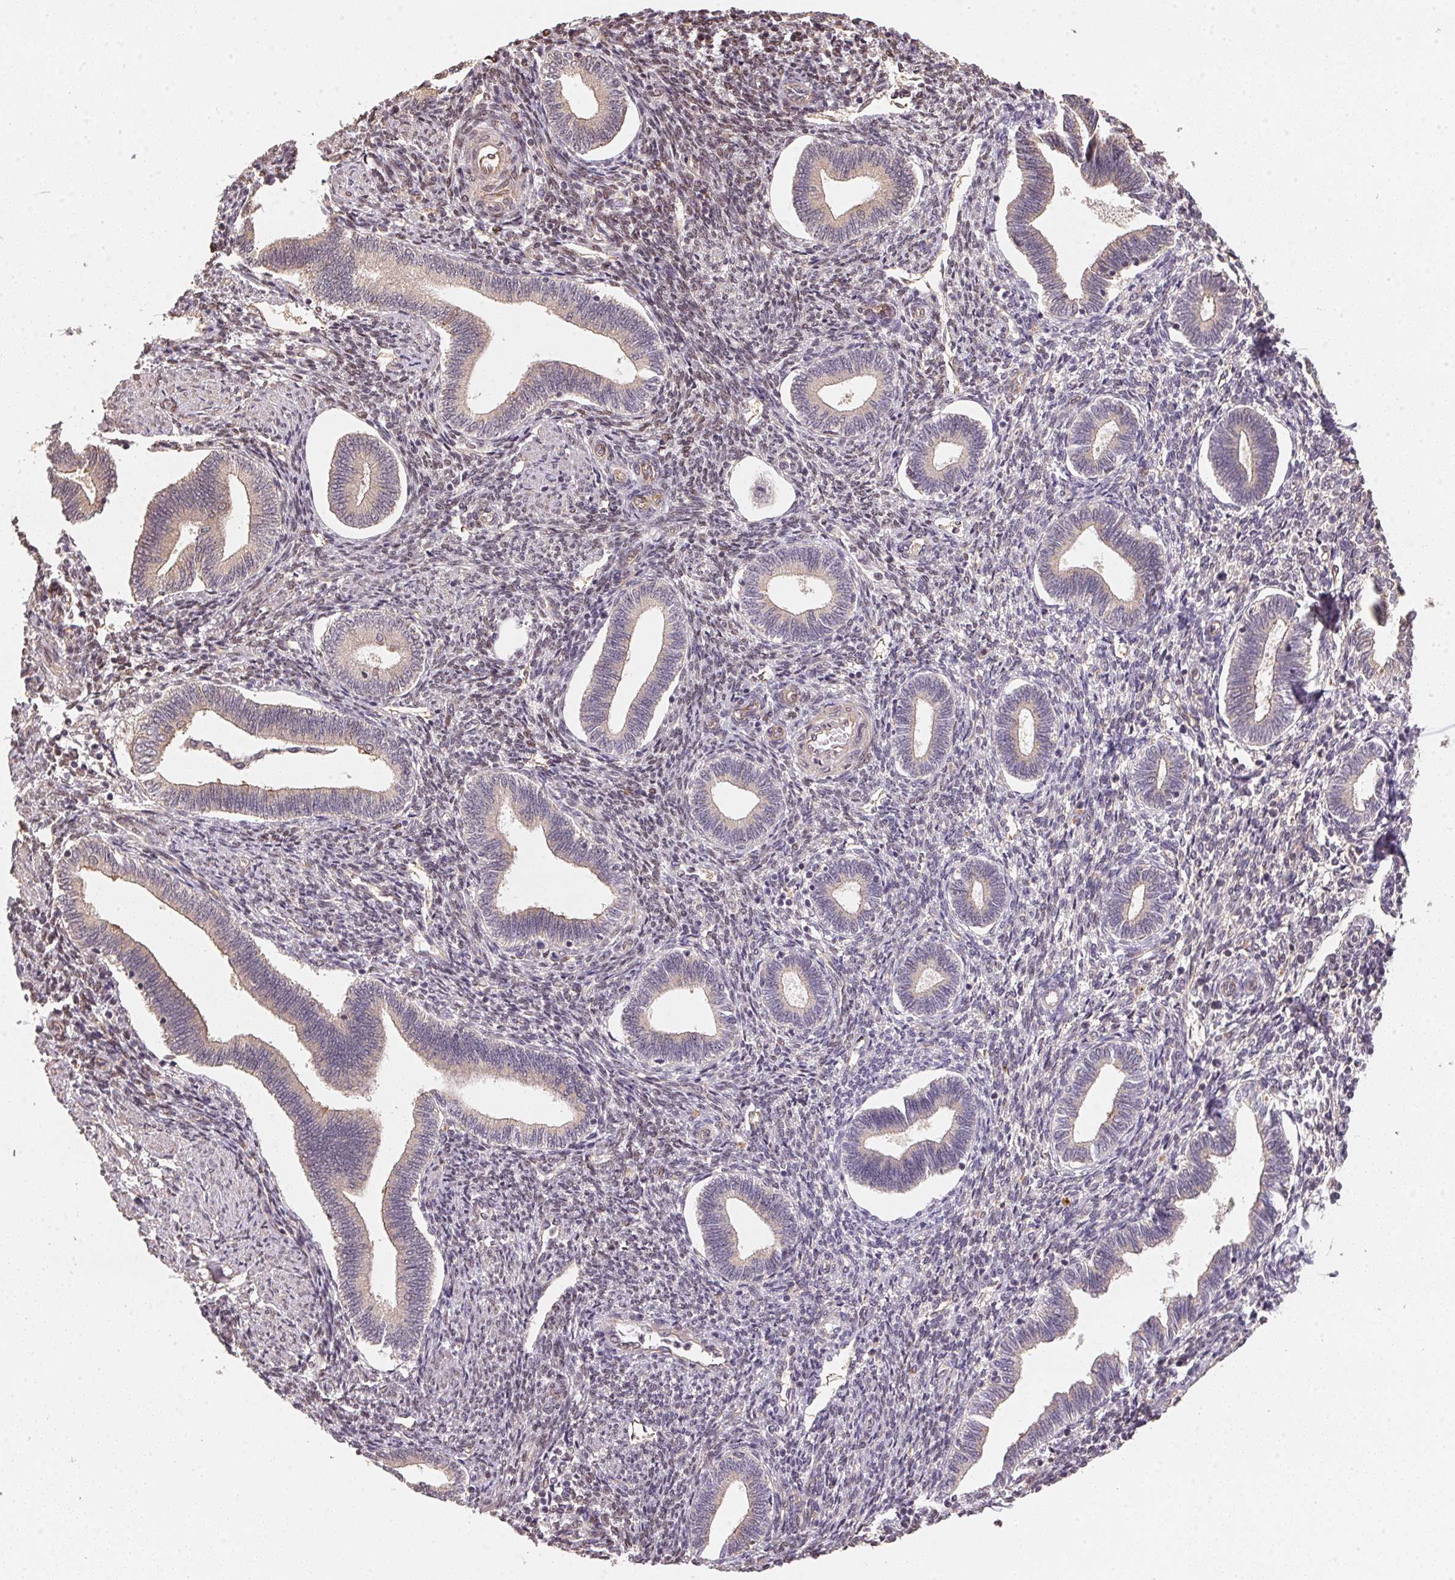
{"staining": {"intensity": "weak", "quantity": "25%-75%", "location": "cytoplasmic/membranous"}, "tissue": "endometrium", "cell_type": "Cells in endometrial stroma", "image_type": "normal", "snomed": [{"axis": "morphology", "description": "Normal tissue, NOS"}, {"axis": "topography", "description": "Endometrium"}], "caption": "Endometrium stained with immunohistochemistry exhibits weak cytoplasmic/membranous expression in about 25%-75% of cells in endometrial stroma. Using DAB (brown) and hematoxylin (blue) stains, captured at high magnification using brightfield microscopy.", "gene": "TMEM222", "patient": {"sex": "female", "age": 42}}